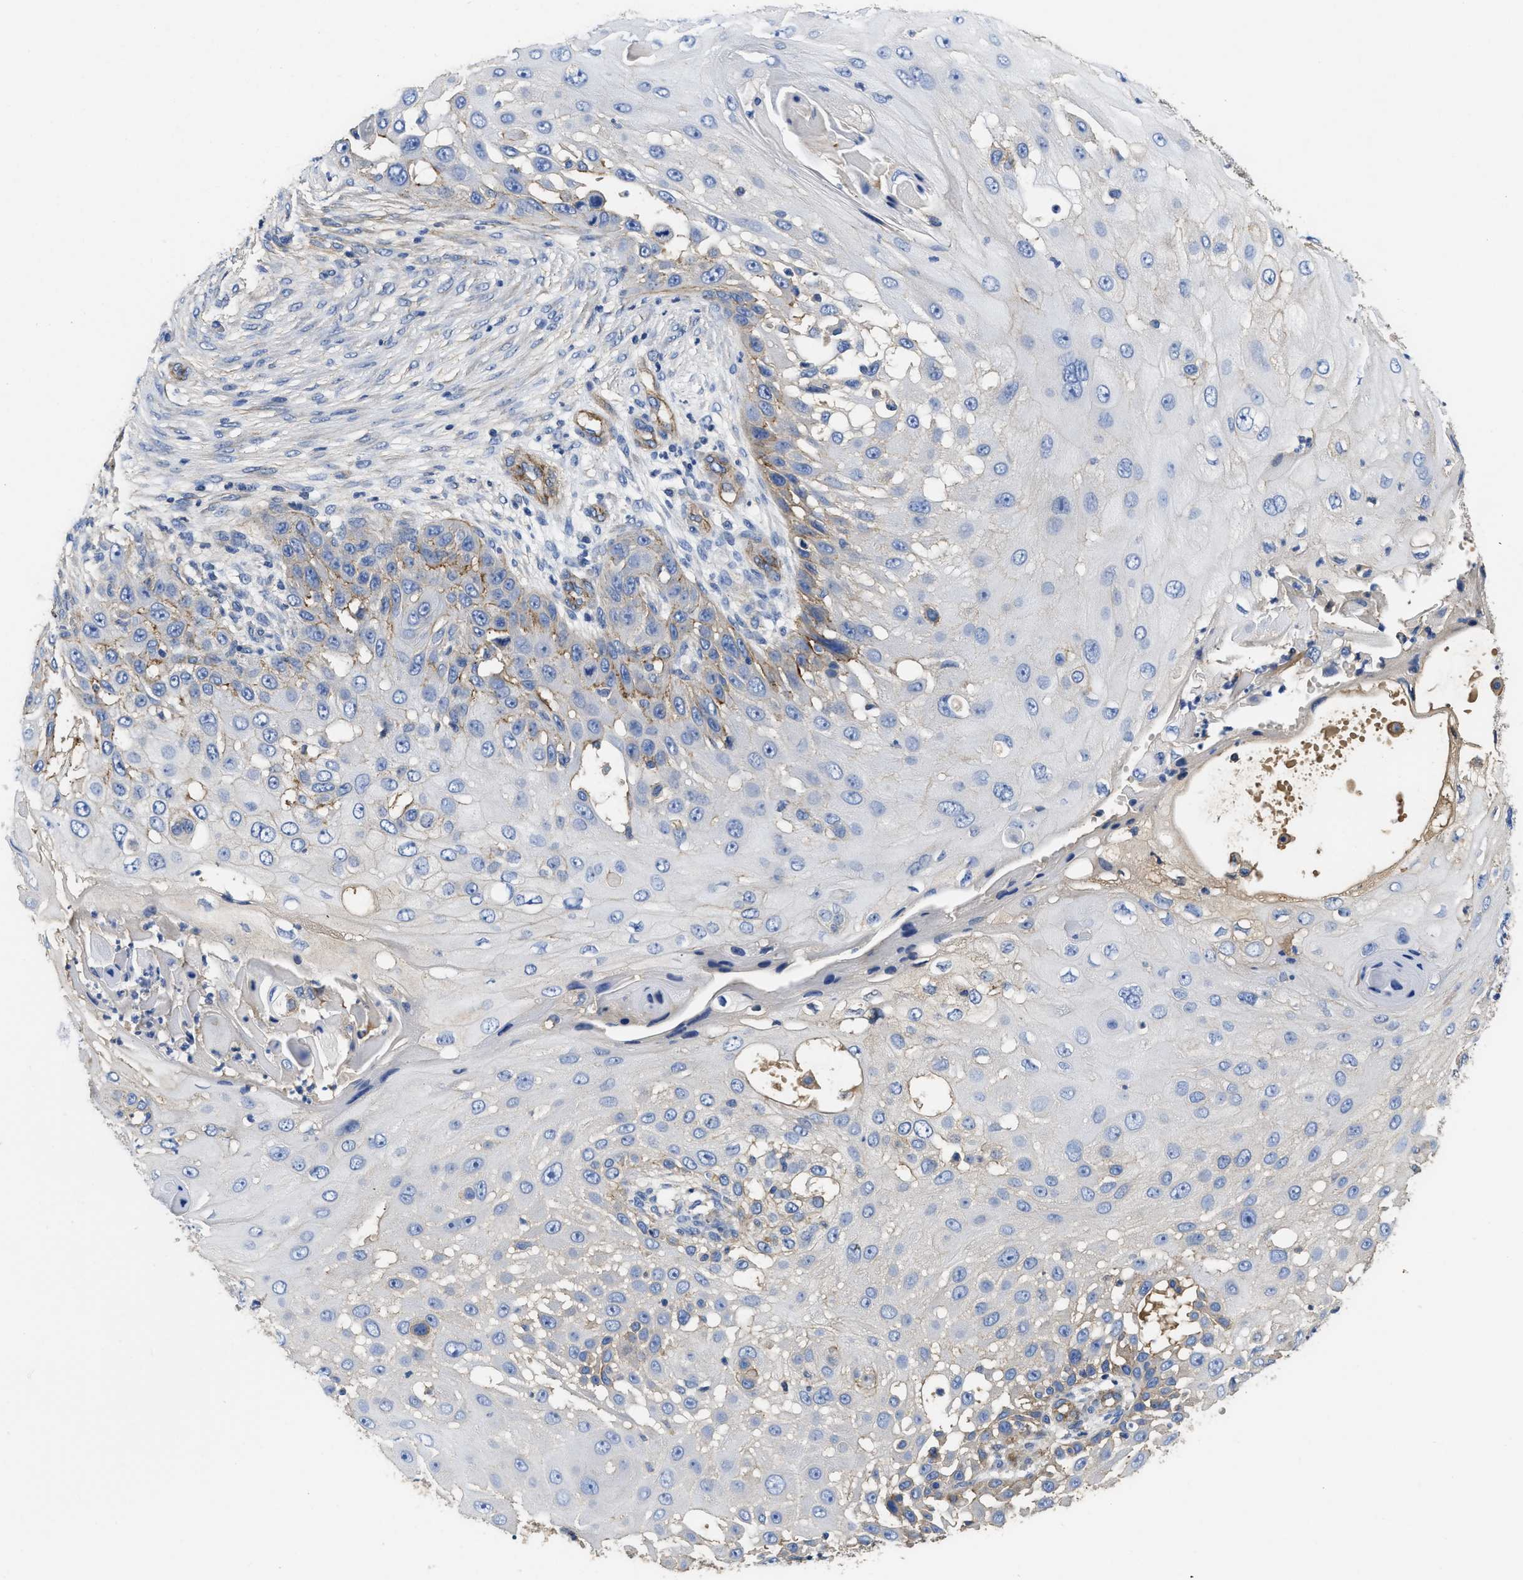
{"staining": {"intensity": "negative", "quantity": "none", "location": "none"}, "tissue": "skin cancer", "cell_type": "Tumor cells", "image_type": "cancer", "snomed": [{"axis": "morphology", "description": "Squamous cell carcinoma, NOS"}, {"axis": "topography", "description": "Skin"}], "caption": "Immunohistochemistry (IHC) of skin cancer demonstrates no staining in tumor cells.", "gene": "USP4", "patient": {"sex": "female", "age": 44}}